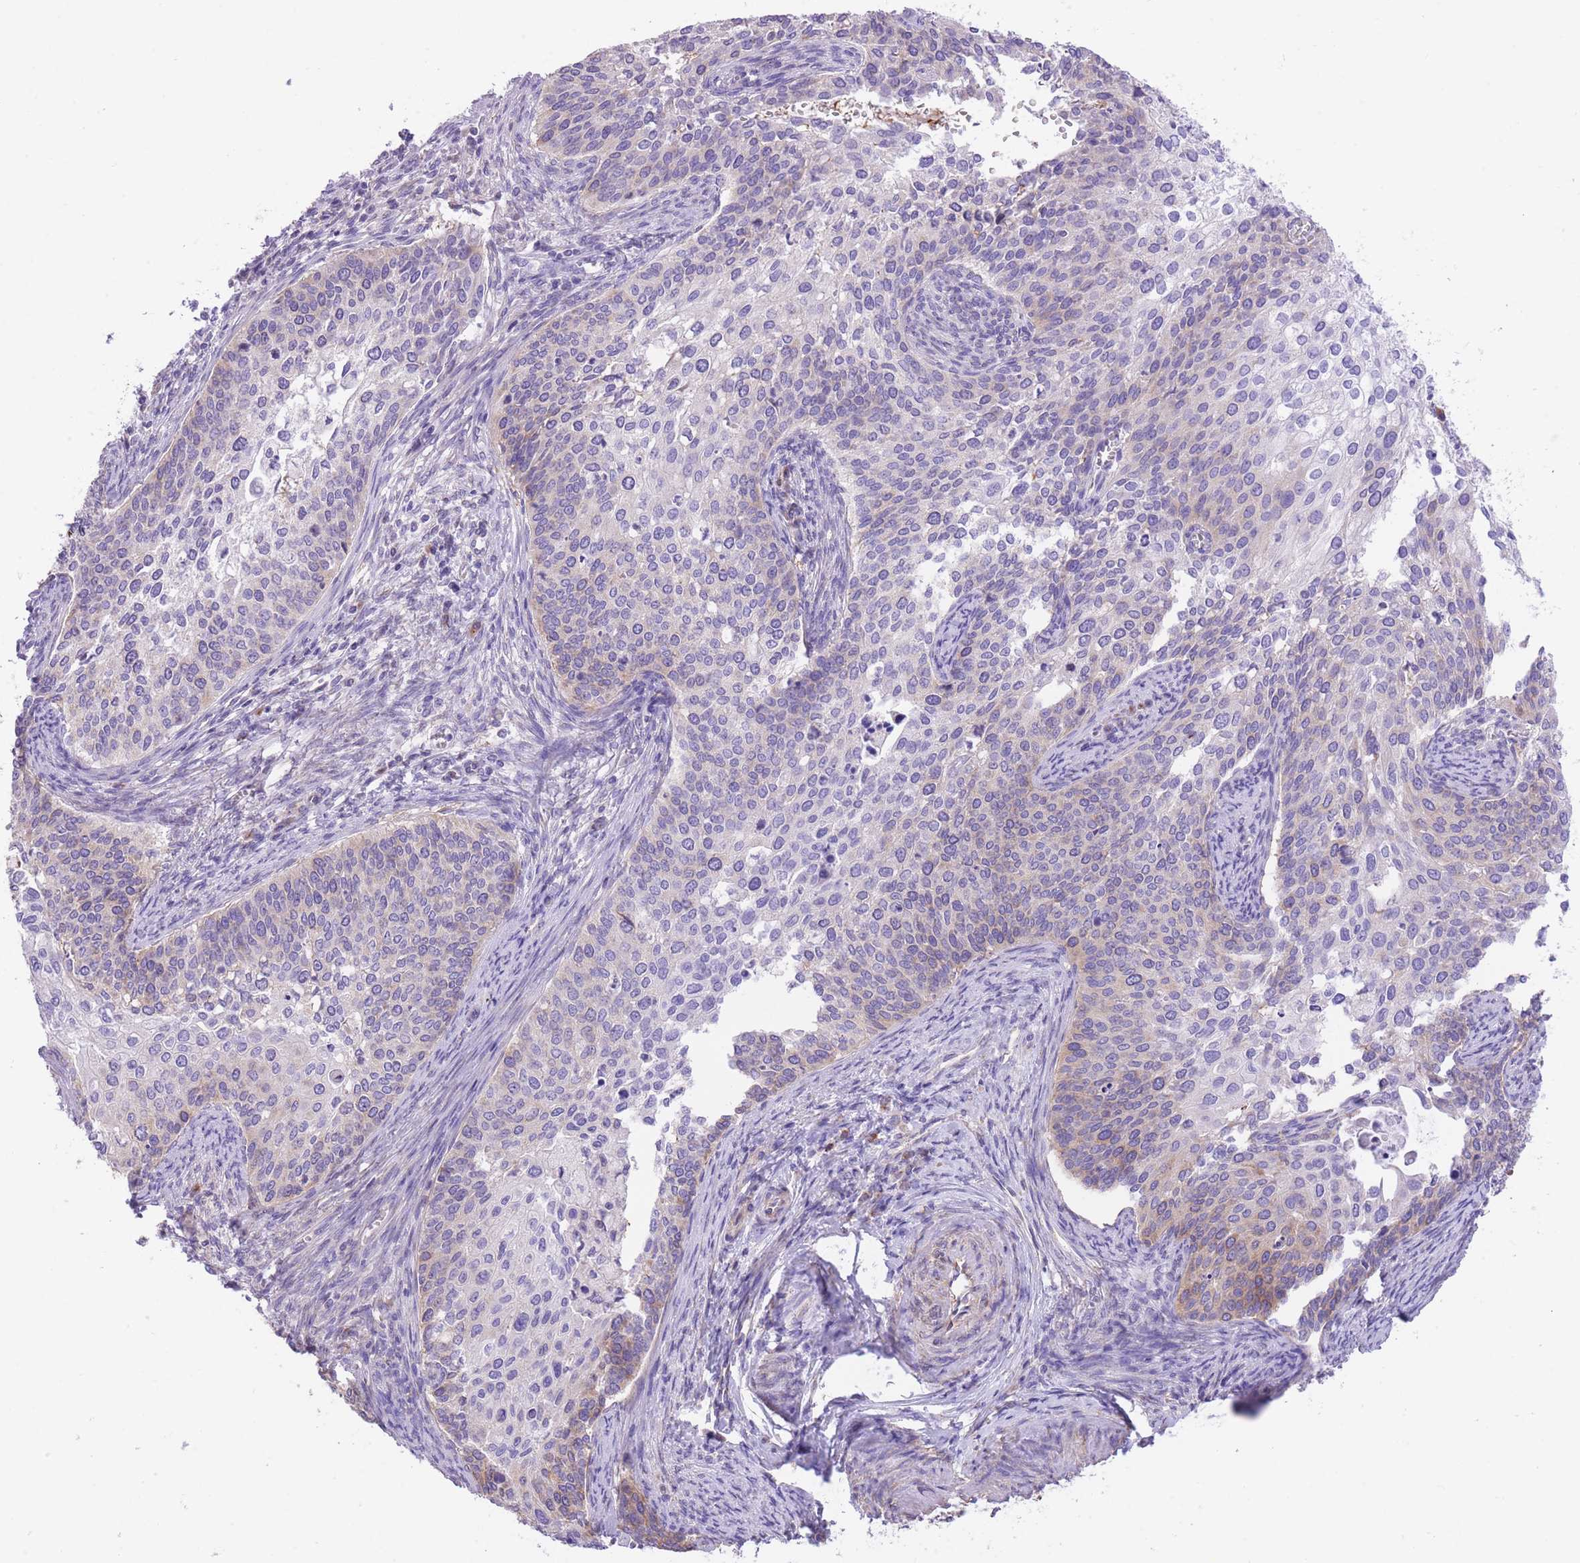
{"staining": {"intensity": "weak", "quantity": "<25%", "location": "cytoplasmic/membranous"}, "tissue": "cervical cancer", "cell_type": "Tumor cells", "image_type": "cancer", "snomed": [{"axis": "morphology", "description": "Squamous cell carcinoma, NOS"}, {"axis": "topography", "description": "Cervix"}], "caption": "A photomicrograph of human cervical cancer (squamous cell carcinoma) is negative for staining in tumor cells.", "gene": "RHOU", "patient": {"sex": "female", "age": 44}}